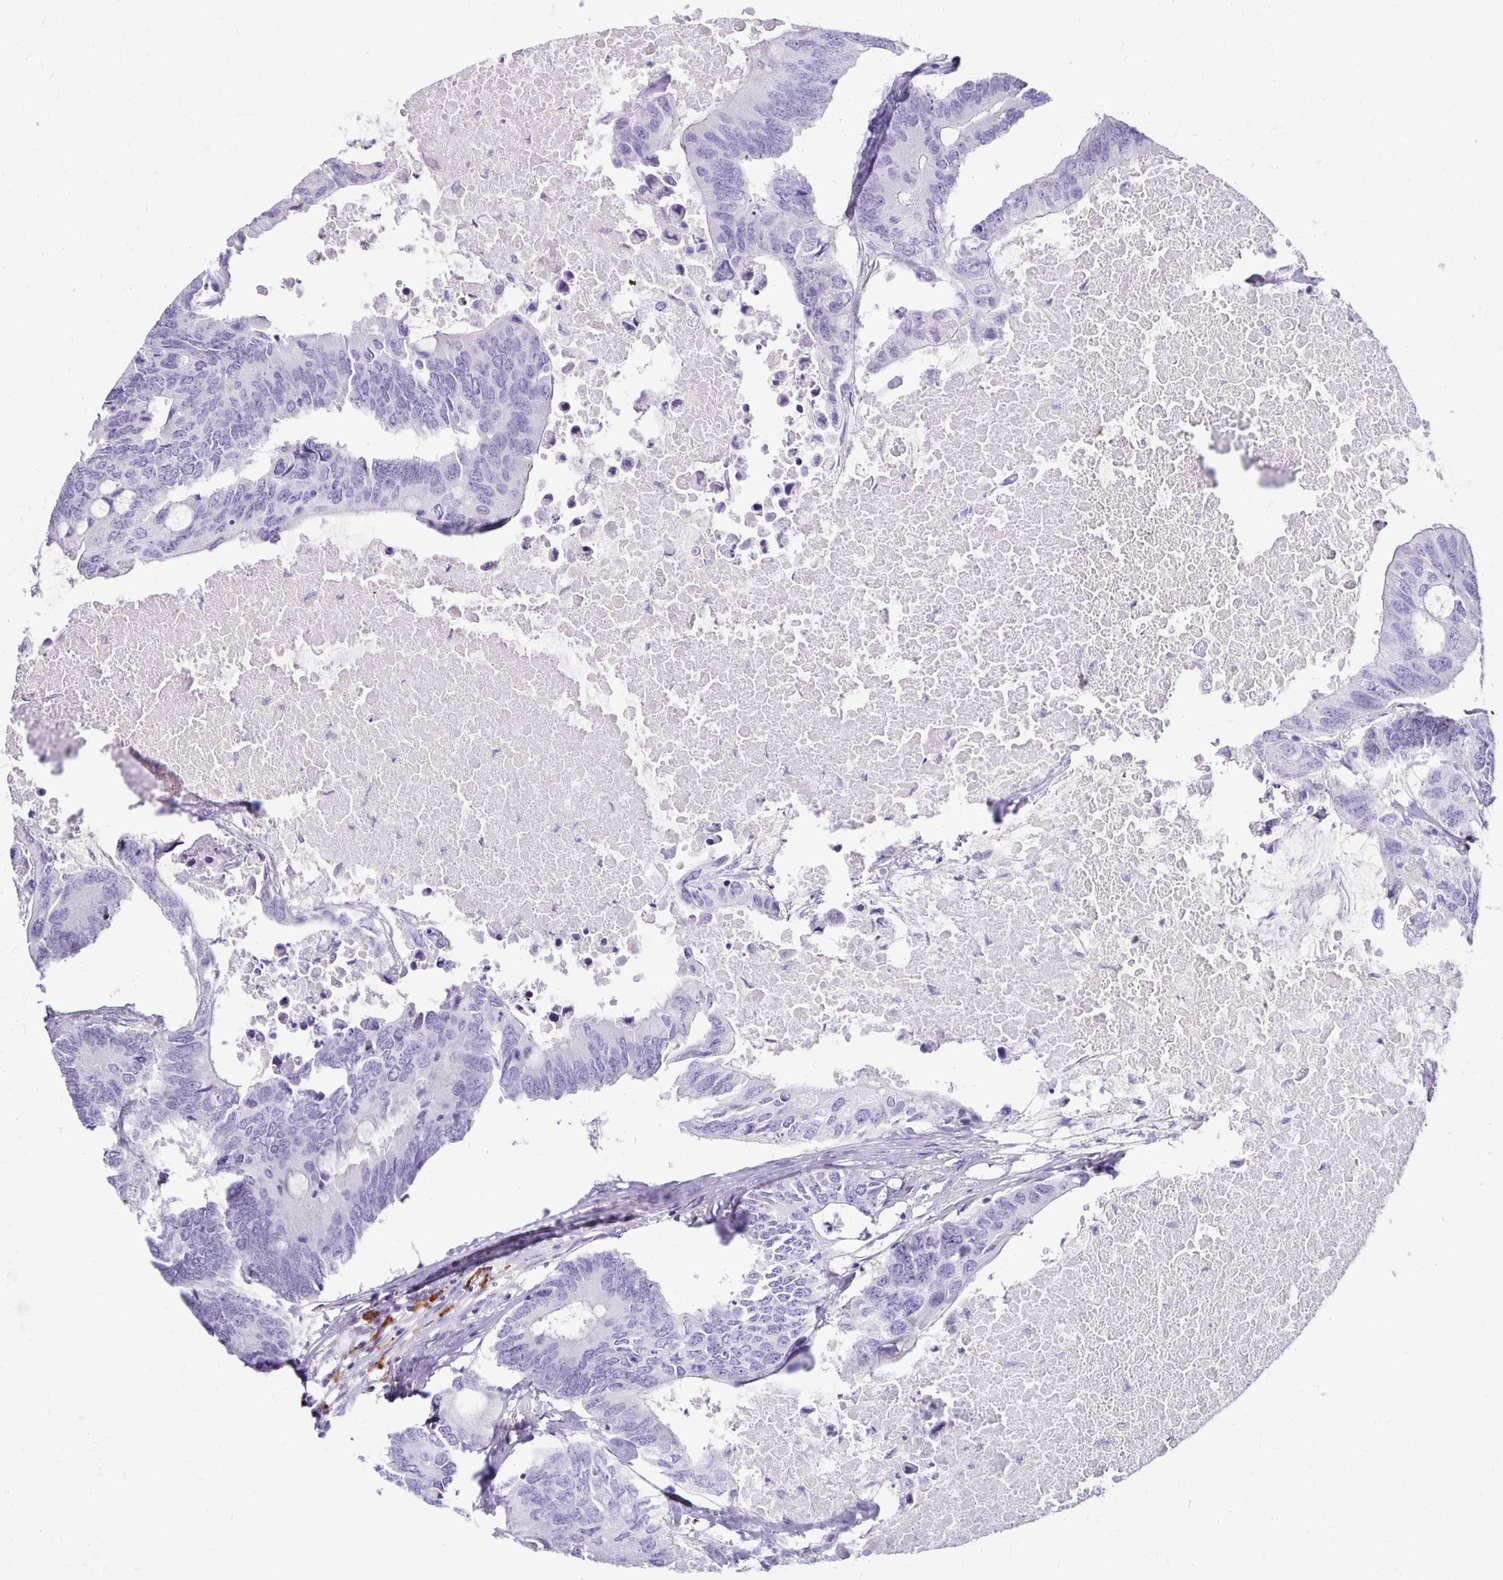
{"staining": {"intensity": "negative", "quantity": "none", "location": "none"}, "tissue": "colorectal cancer", "cell_type": "Tumor cells", "image_type": "cancer", "snomed": [{"axis": "morphology", "description": "Adenocarcinoma, NOS"}, {"axis": "topography", "description": "Colon"}], "caption": "Adenocarcinoma (colorectal) stained for a protein using immunohistochemistry (IHC) exhibits no positivity tumor cells.", "gene": "FNTB", "patient": {"sex": "male", "age": 71}}